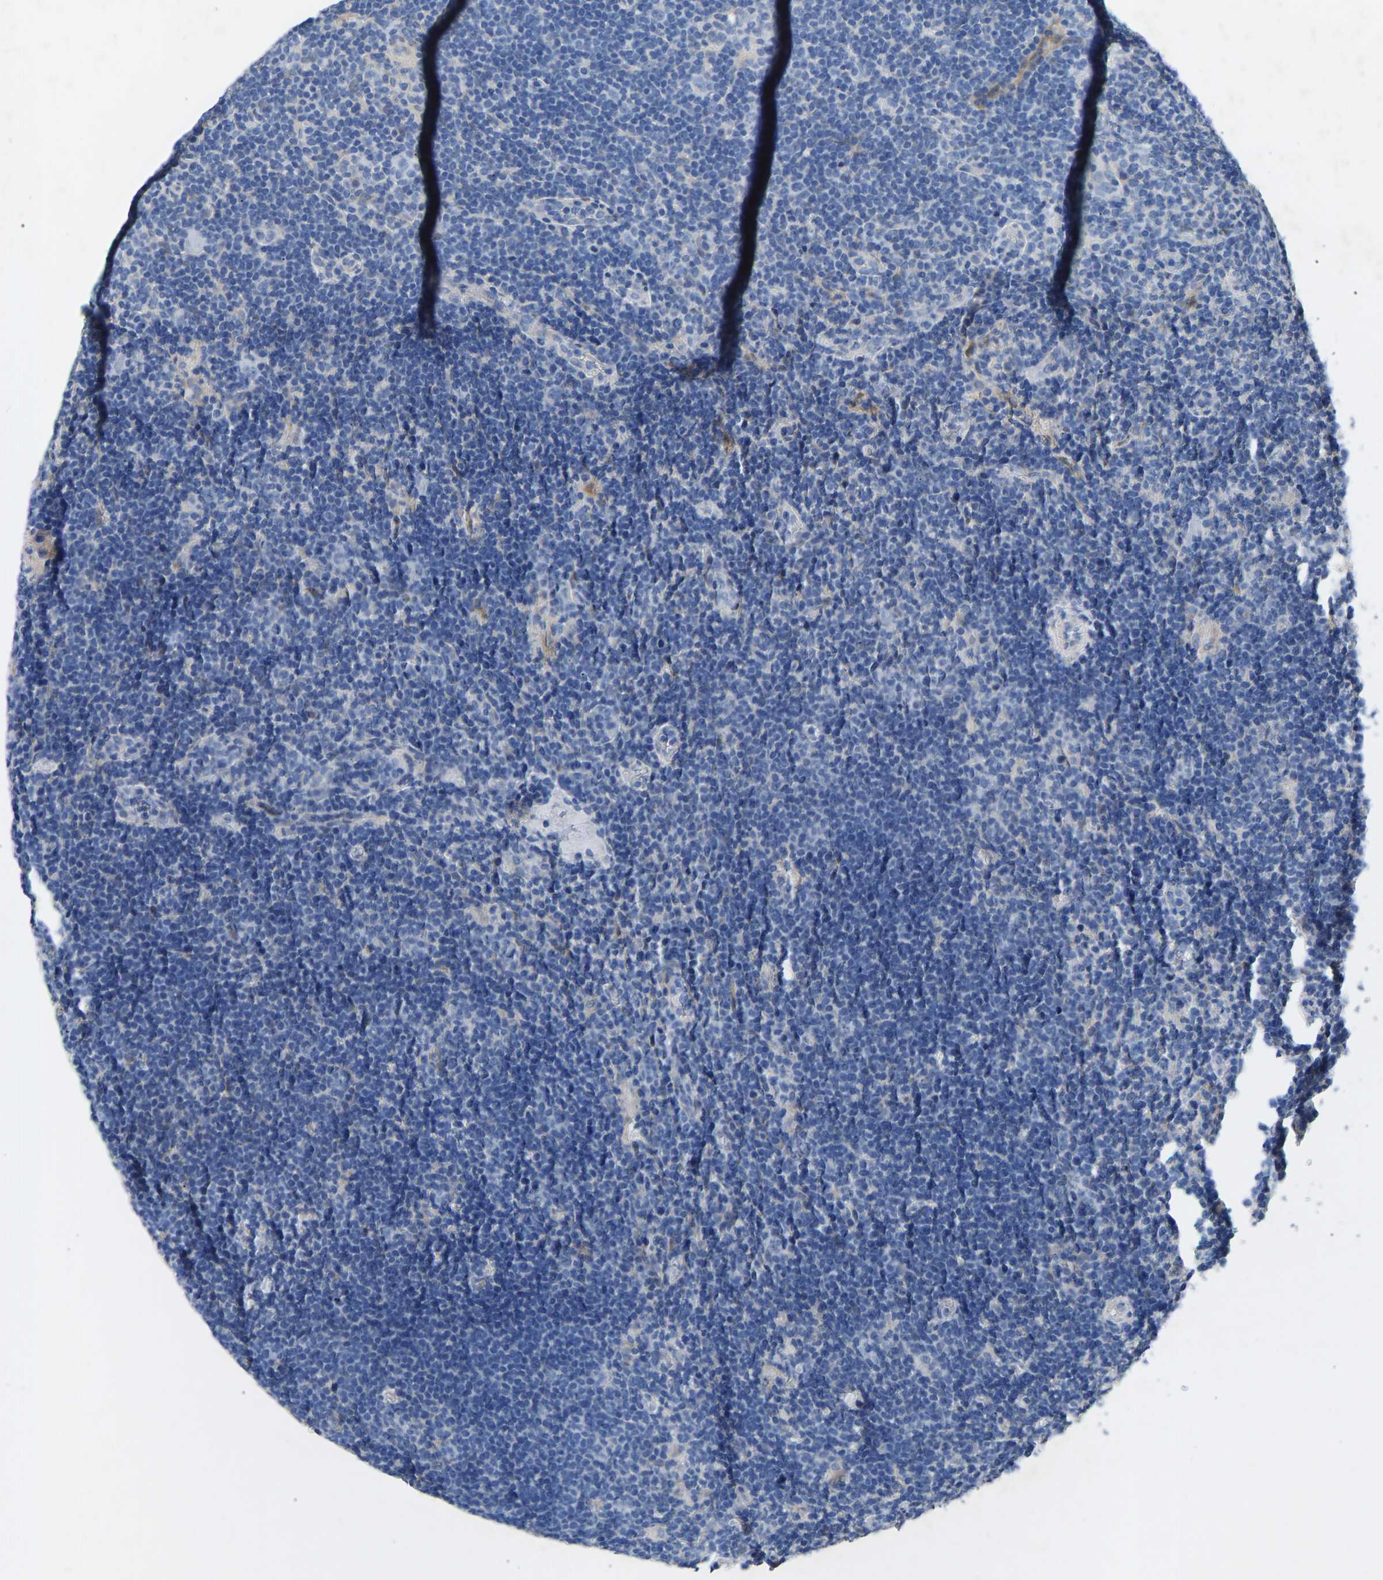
{"staining": {"intensity": "negative", "quantity": "none", "location": "none"}, "tissue": "lymphoma", "cell_type": "Tumor cells", "image_type": "cancer", "snomed": [{"axis": "morphology", "description": "Hodgkin's disease, NOS"}, {"axis": "topography", "description": "Lymph node"}], "caption": "Hodgkin's disease was stained to show a protein in brown. There is no significant staining in tumor cells.", "gene": "RBP1", "patient": {"sex": "female", "age": 57}}